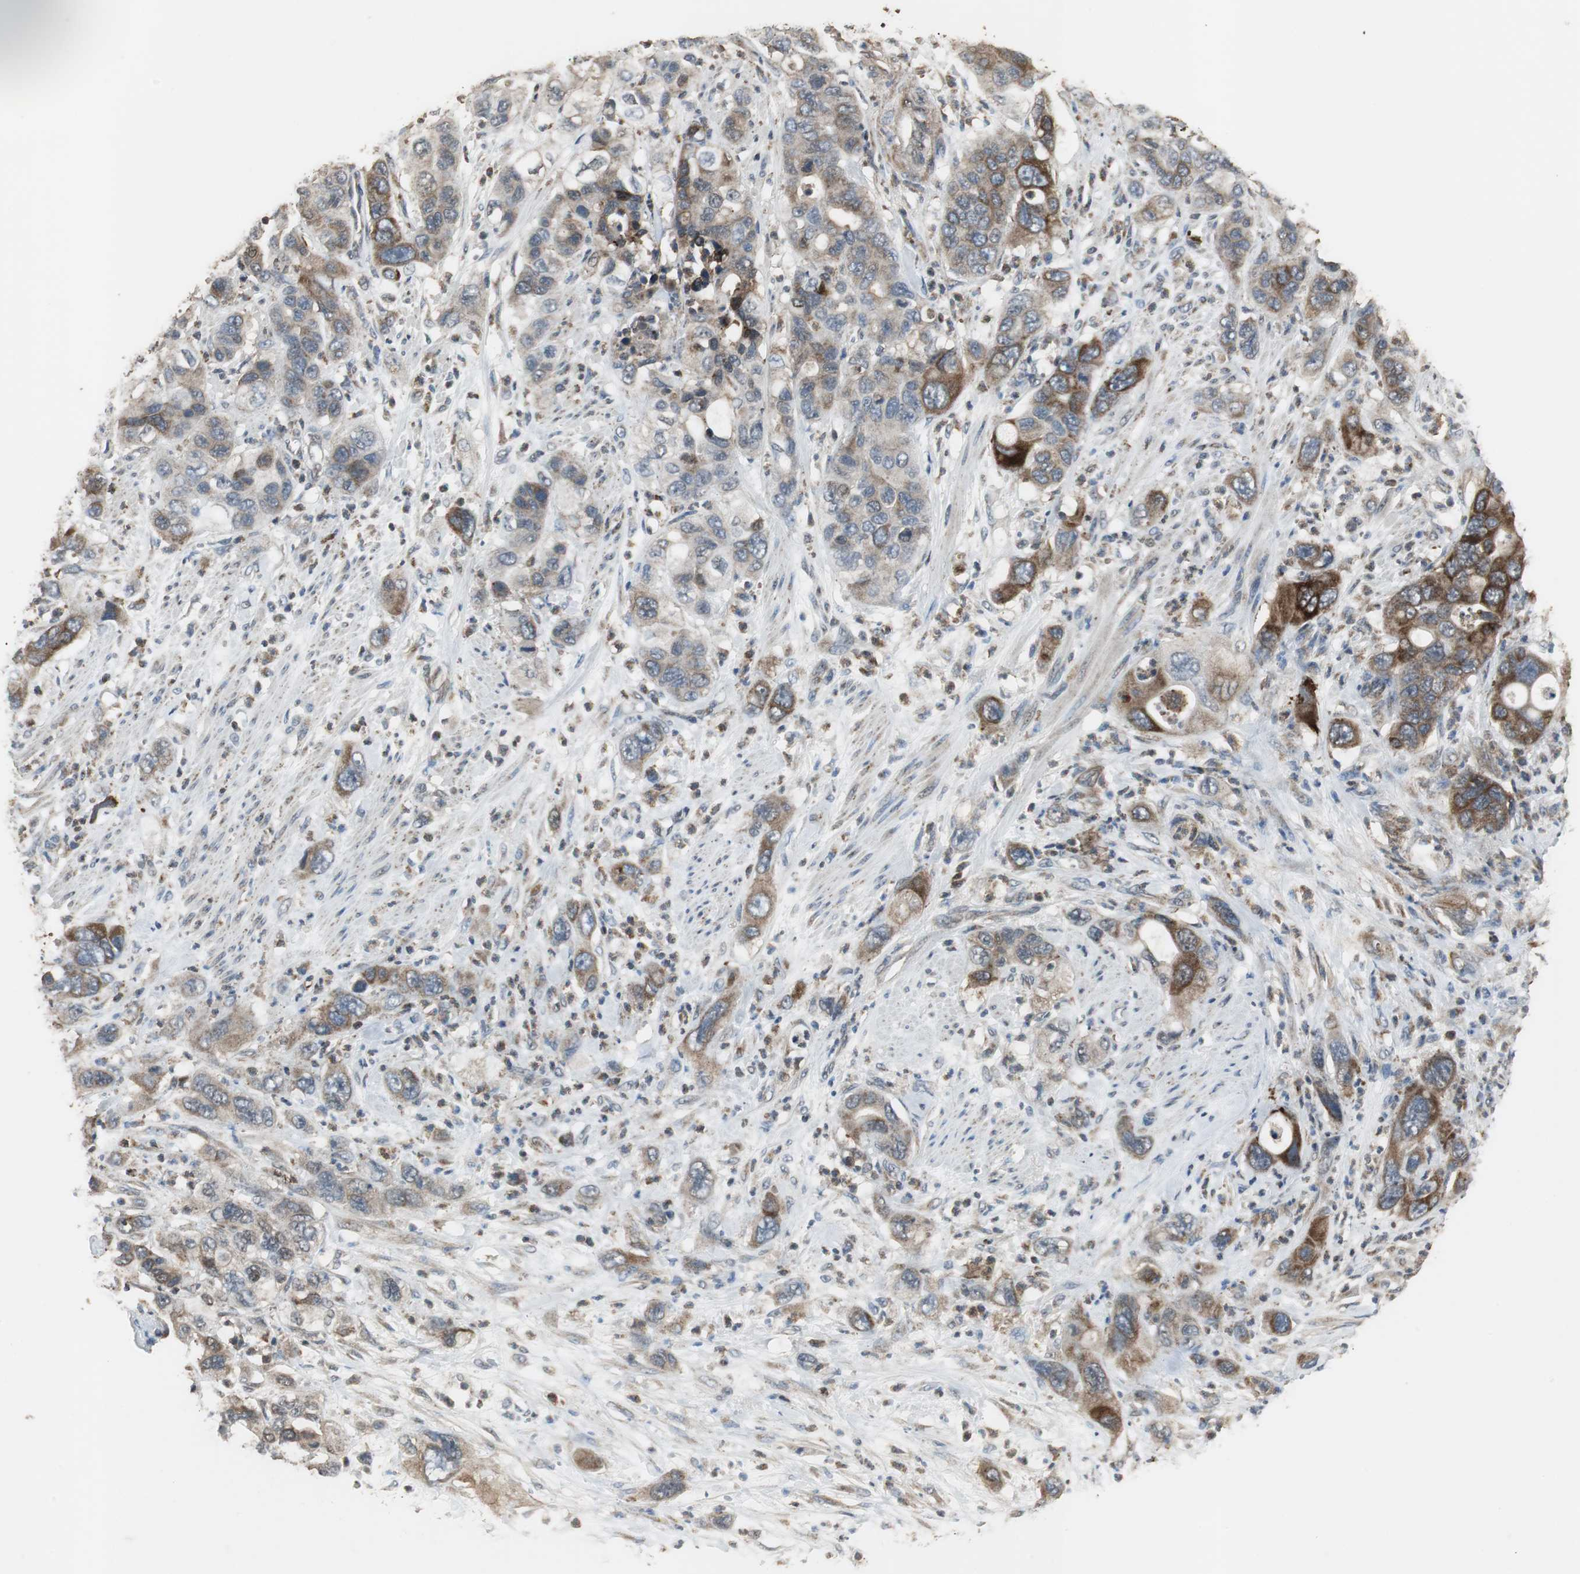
{"staining": {"intensity": "strong", "quantity": "25%-75%", "location": "cytoplasmic/membranous"}, "tissue": "pancreatic cancer", "cell_type": "Tumor cells", "image_type": "cancer", "snomed": [{"axis": "morphology", "description": "Adenocarcinoma, NOS"}, {"axis": "topography", "description": "Pancreas"}], "caption": "High-power microscopy captured an IHC micrograph of adenocarcinoma (pancreatic), revealing strong cytoplasmic/membranous staining in about 25%-75% of tumor cells.", "gene": "JTB", "patient": {"sex": "female", "age": 71}}